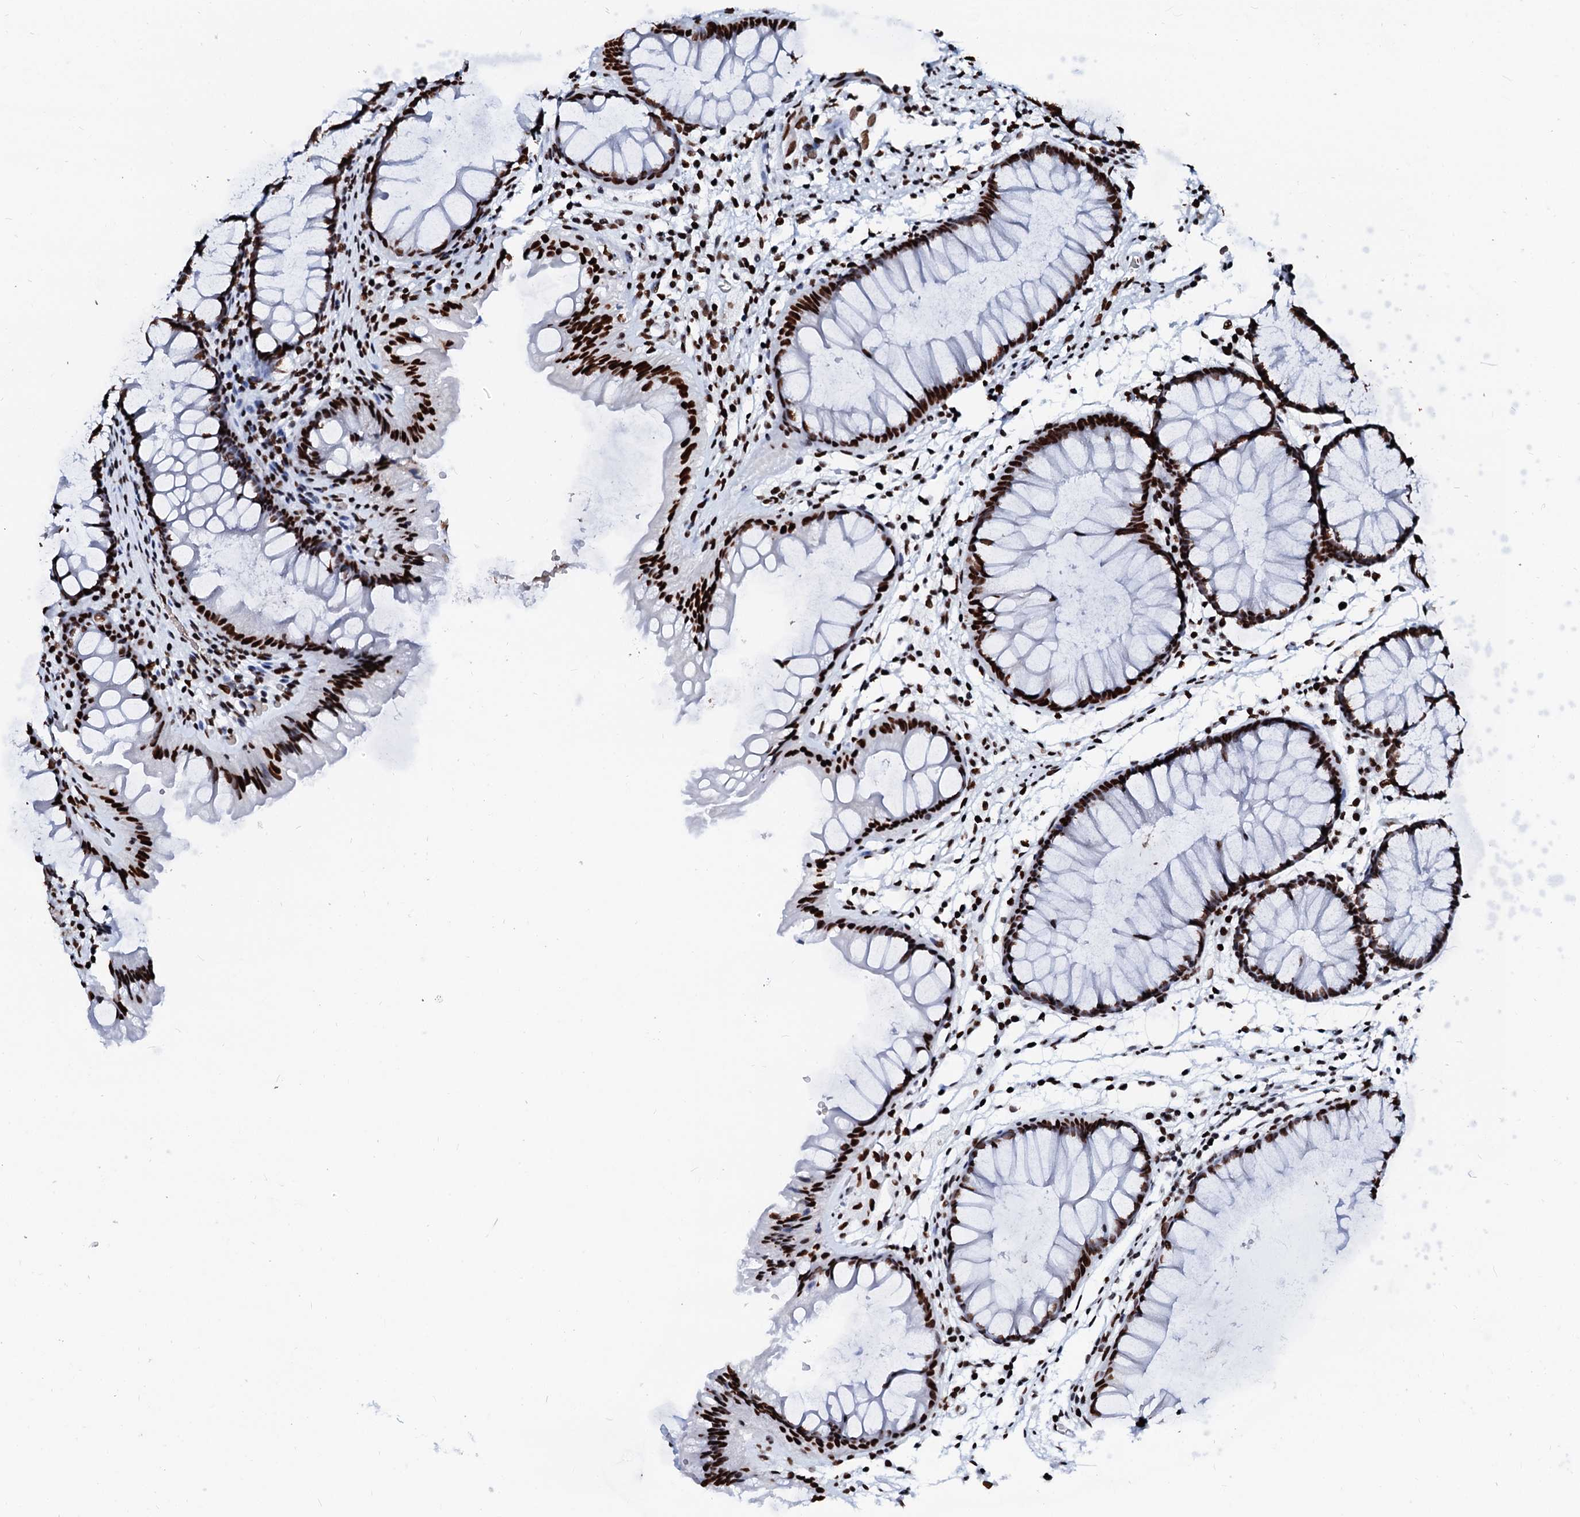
{"staining": {"intensity": "strong", "quantity": ">75%", "location": "nuclear"}, "tissue": "colon", "cell_type": "Glandular cells", "image_type": "normal", "snomed": [{"axis": "morphology", "description": "Normal tissue, NOS"}, {"axis": "topography", "description": "Colon"}], "caption": "Approximately >75% of glandular cells in unremarkable colon show strong nuclear protein expression as visualized by brown immunohistochemical staining.", "gene": "RALY", "patient": {"sex": "female", "age": 62}}